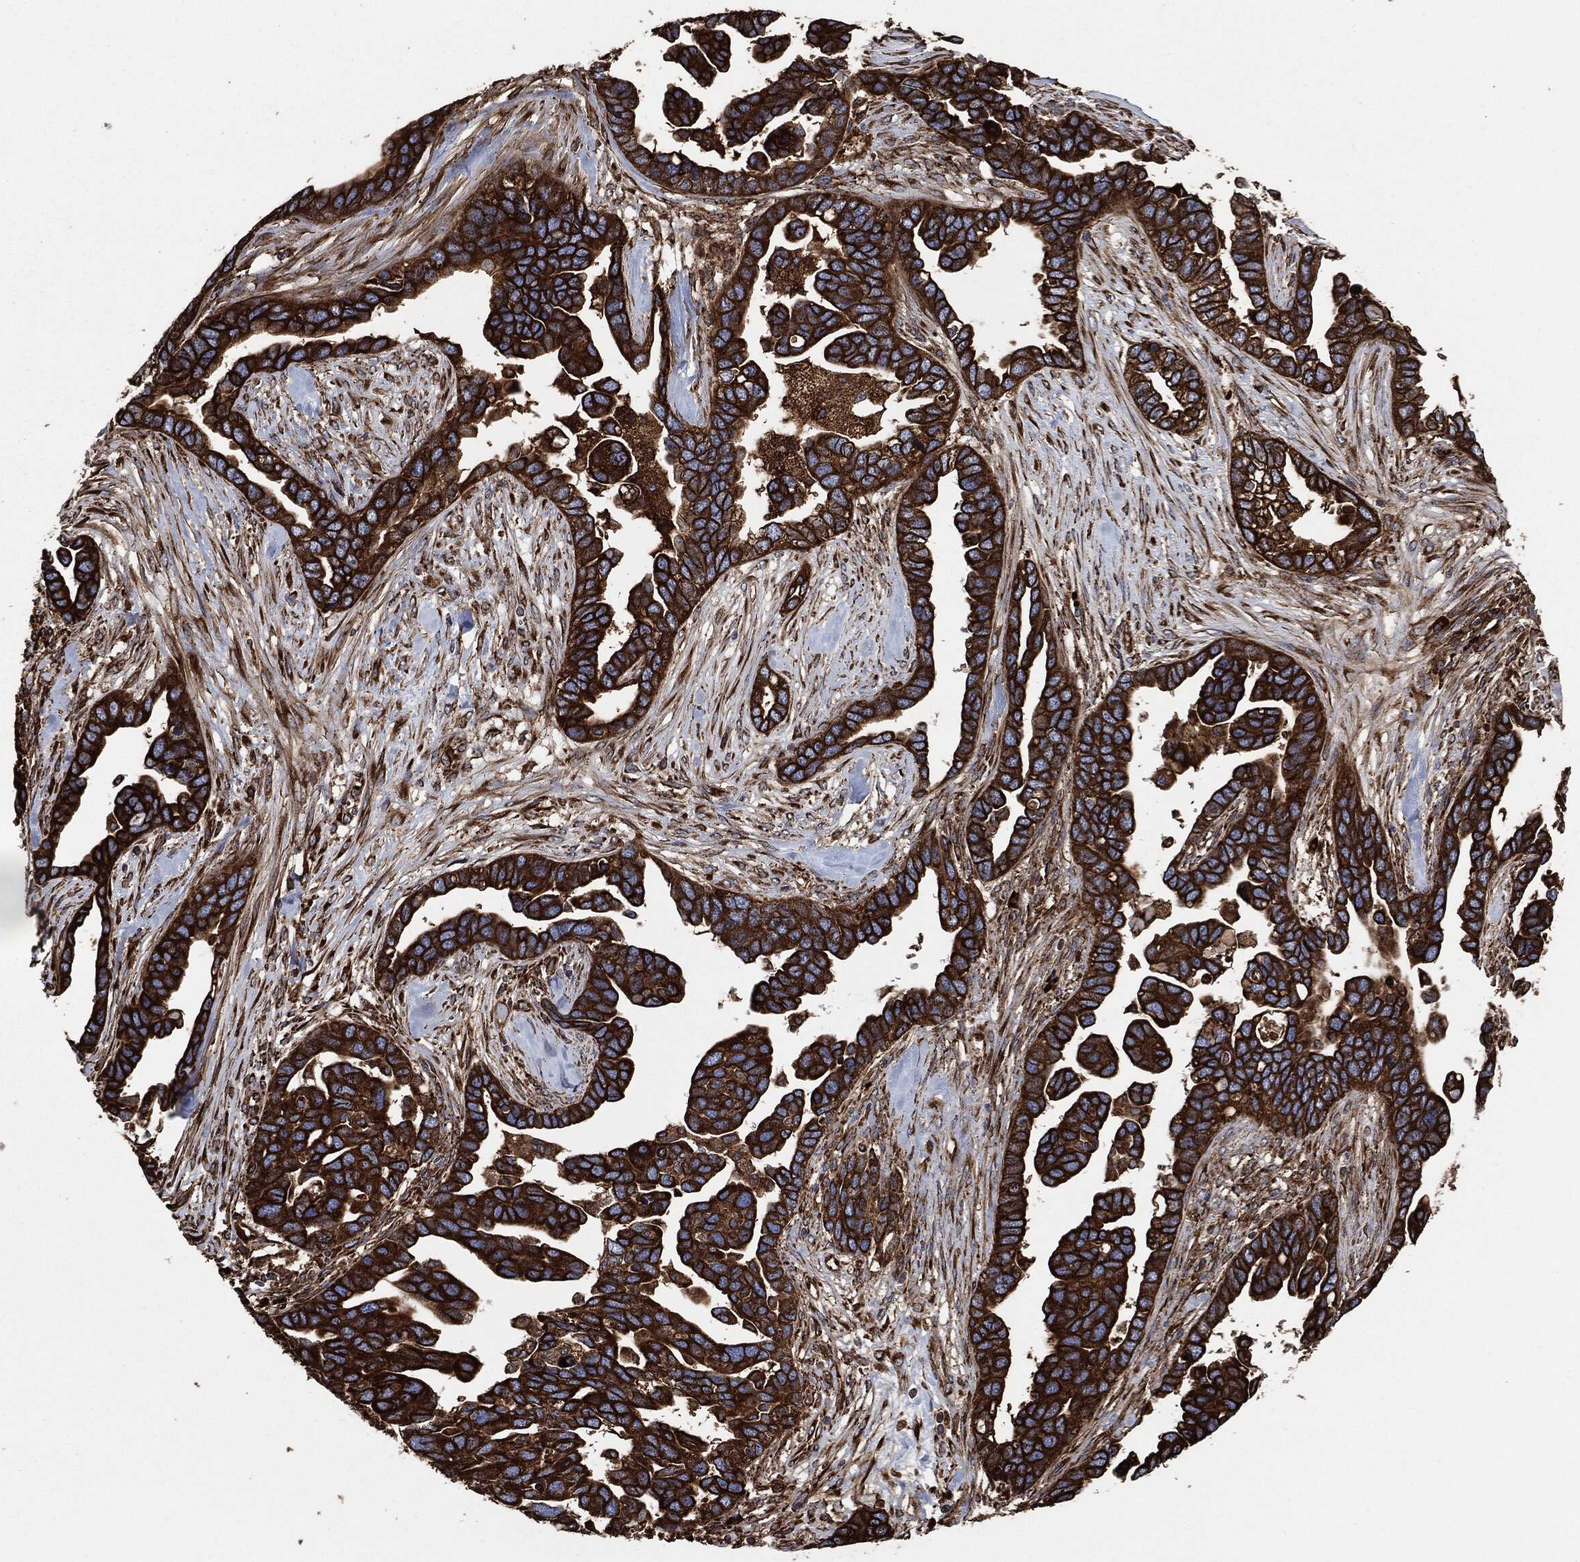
{"staining": {"intensity": "strong", "quantity": ">75%", "location": "cytoplasmic/membranous"}, "tissue": "ovarian cancer", "cell_type": "Tumor cells", "image_type": "cancer", "snomed": [{"axis": "morphology", "description": "Cystadenocarcinoma, serous, NOS"}, {"axis": "topography", "description": "Ovary"}], "caption": "The histopathology image shows staining of ovarian cancer (serous cystadenocarcinoma), revealing strong cytoplasmic/membranous protein expression (brown color) within tumor cells.", "gene": "AMFR", "patient": {"sex": "female", "age": 54}}